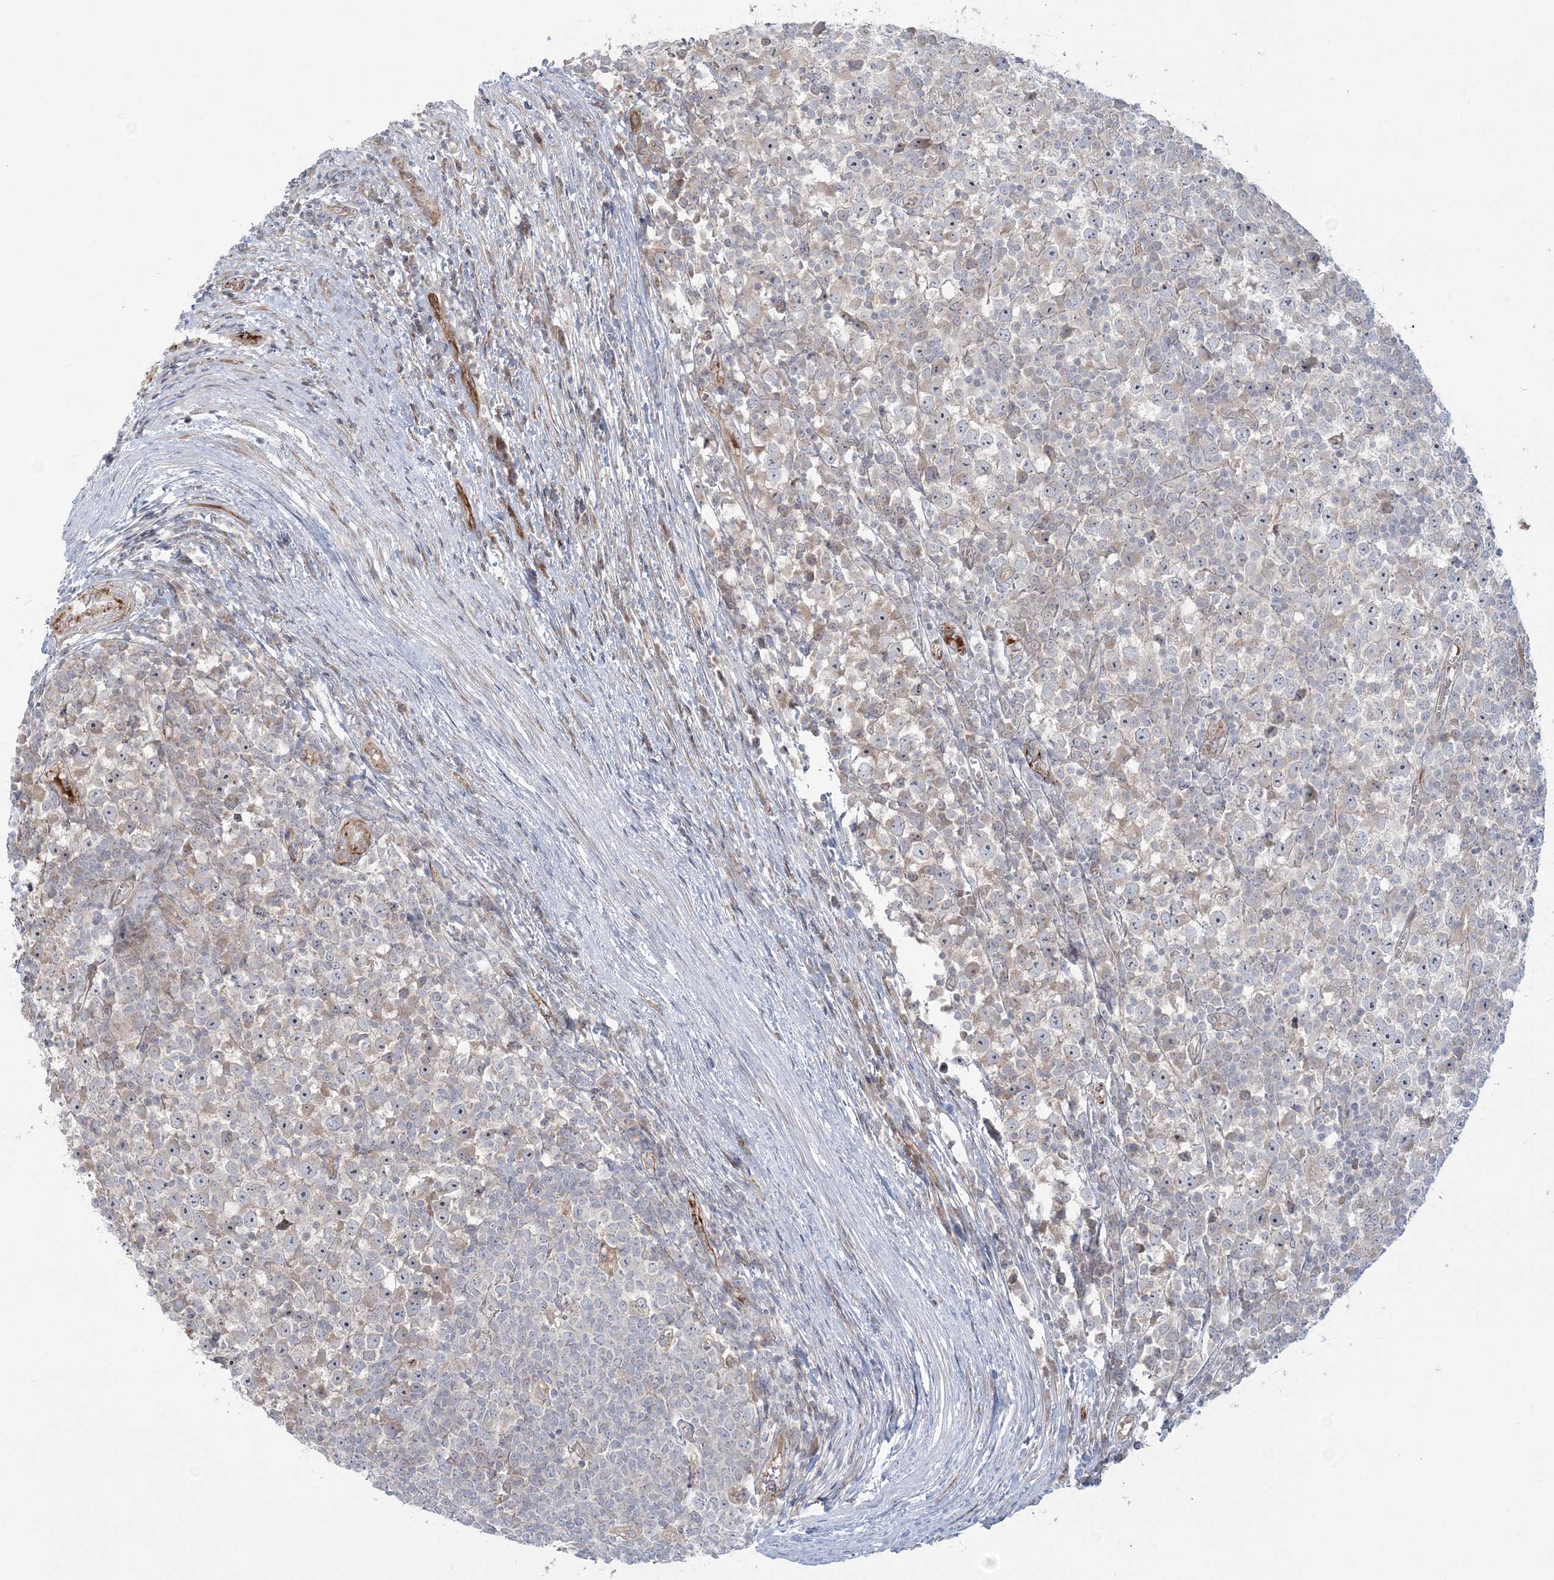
{"staining": {"intensity": "weak", "quantity": "<25%", "location": "cytoplasmic/membranous"}, "tissue": "testis cancer", "cell_type": "Tumor cells", "image_type": "cancer", "snomed": [{"axis": "morphology", "description": "Seminoma, NOS"}, {"axis": "topography", "description": "Testis"}], "caption": "Tumor cells show no significant protein positivity in testis cancer (seminoma).", "gene": "NUDT9", "patient": {"sex": "male", "age": 65}}